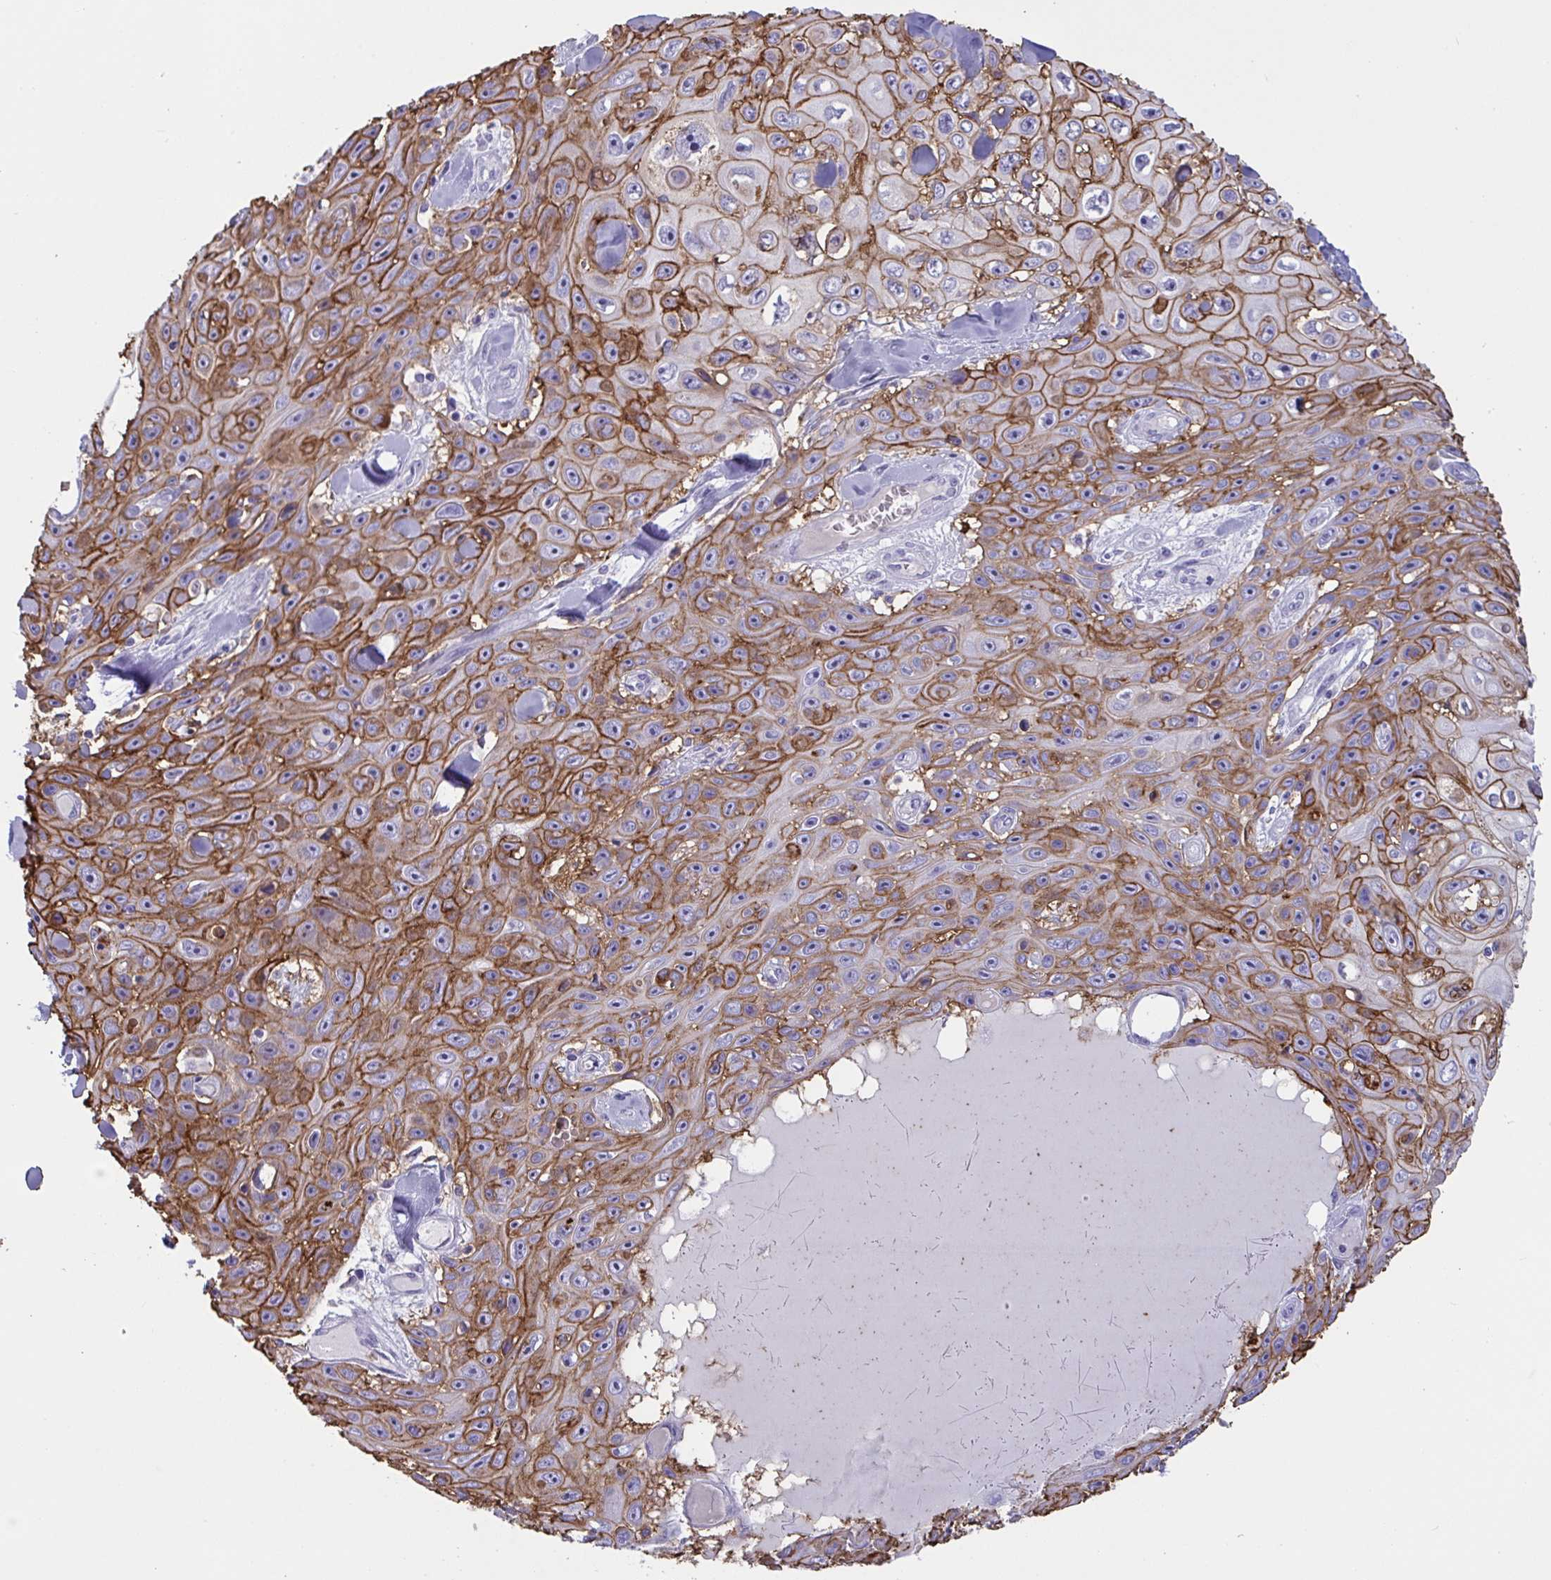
{"staining": {"intensity": "moderate", "quantity": ">75%", "location": "cytoplasmic/membranous"}, "tissue": "skin cancer", "cell_type": "Tumor cells", "image_type": "cancer", "snomed": [{"axis": "morphology", "description": "Squamous cell carcinoma, NOS"}, {"axis": "topography", "description": "Skin"}], "caption": "Immunohistochemical staining of skin cancer (squamous cell carcinoma) exhibits moderate cytoplasmic/membranous protein staining in about >75% of tumor cells.", "gene": "SLC2A1", "patient": {"sex": "male", "age": 82}}